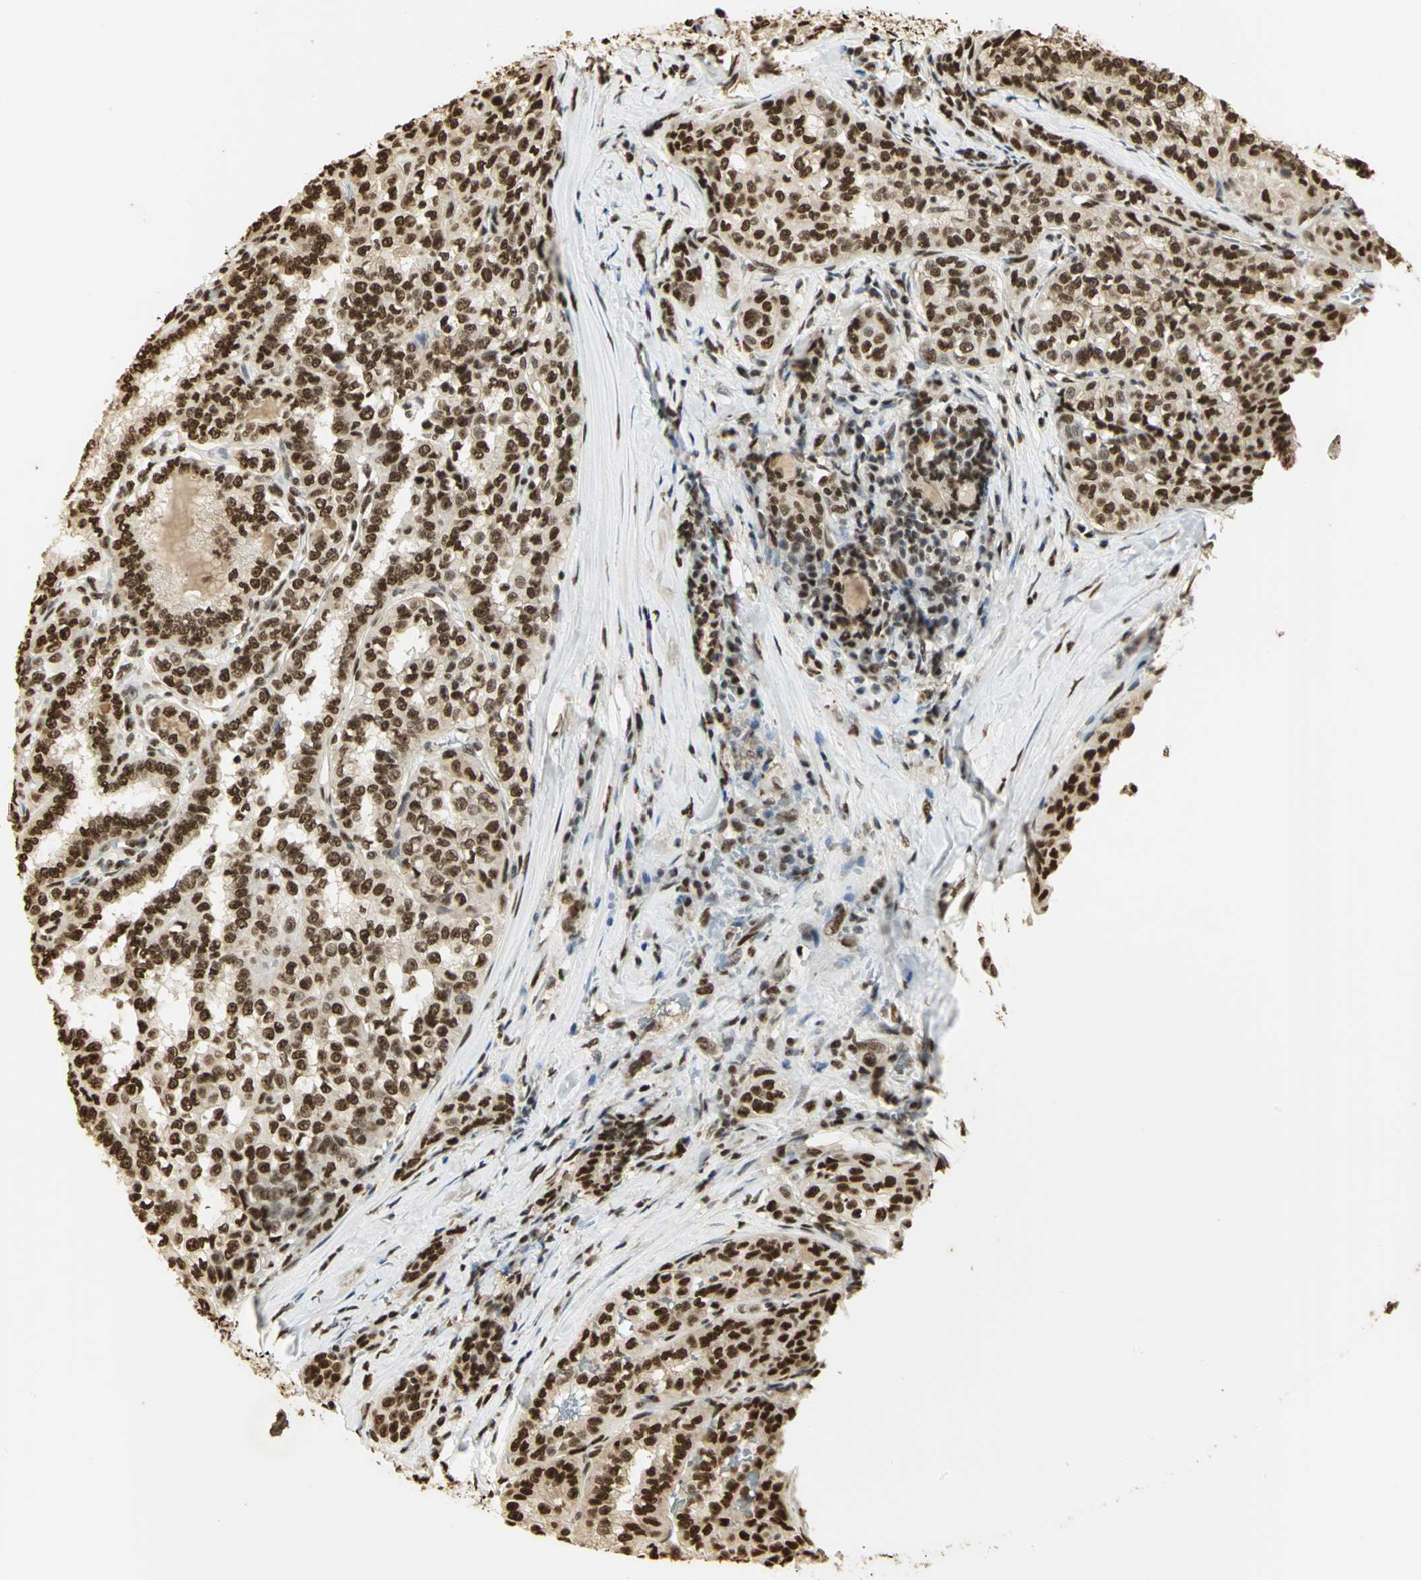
{"staining": {"intensity": "strong", "quantity": ">75%", "location": "nuclear"}, "tissue": "thyroid cancer", "cell_type": "Tumor cells", "image_type": "cancer", "snomed": [{"axis": "morphology", "description": "Papillary adenocarcinoma, NOS"}, {"axis": "topography", "description": "Thyroid gland"}], "caption": "Strong nuclear protein positivity is seen in approximately >75% of tumor cells in thyroid cancer. The staining was performed using DAB to visualize the protein expression in brown, while the nuclei were stained in blue with hematoxylin (Magnification: 20x).", "gene": "SET", "patient": {"sex": "female", "age": 30}}